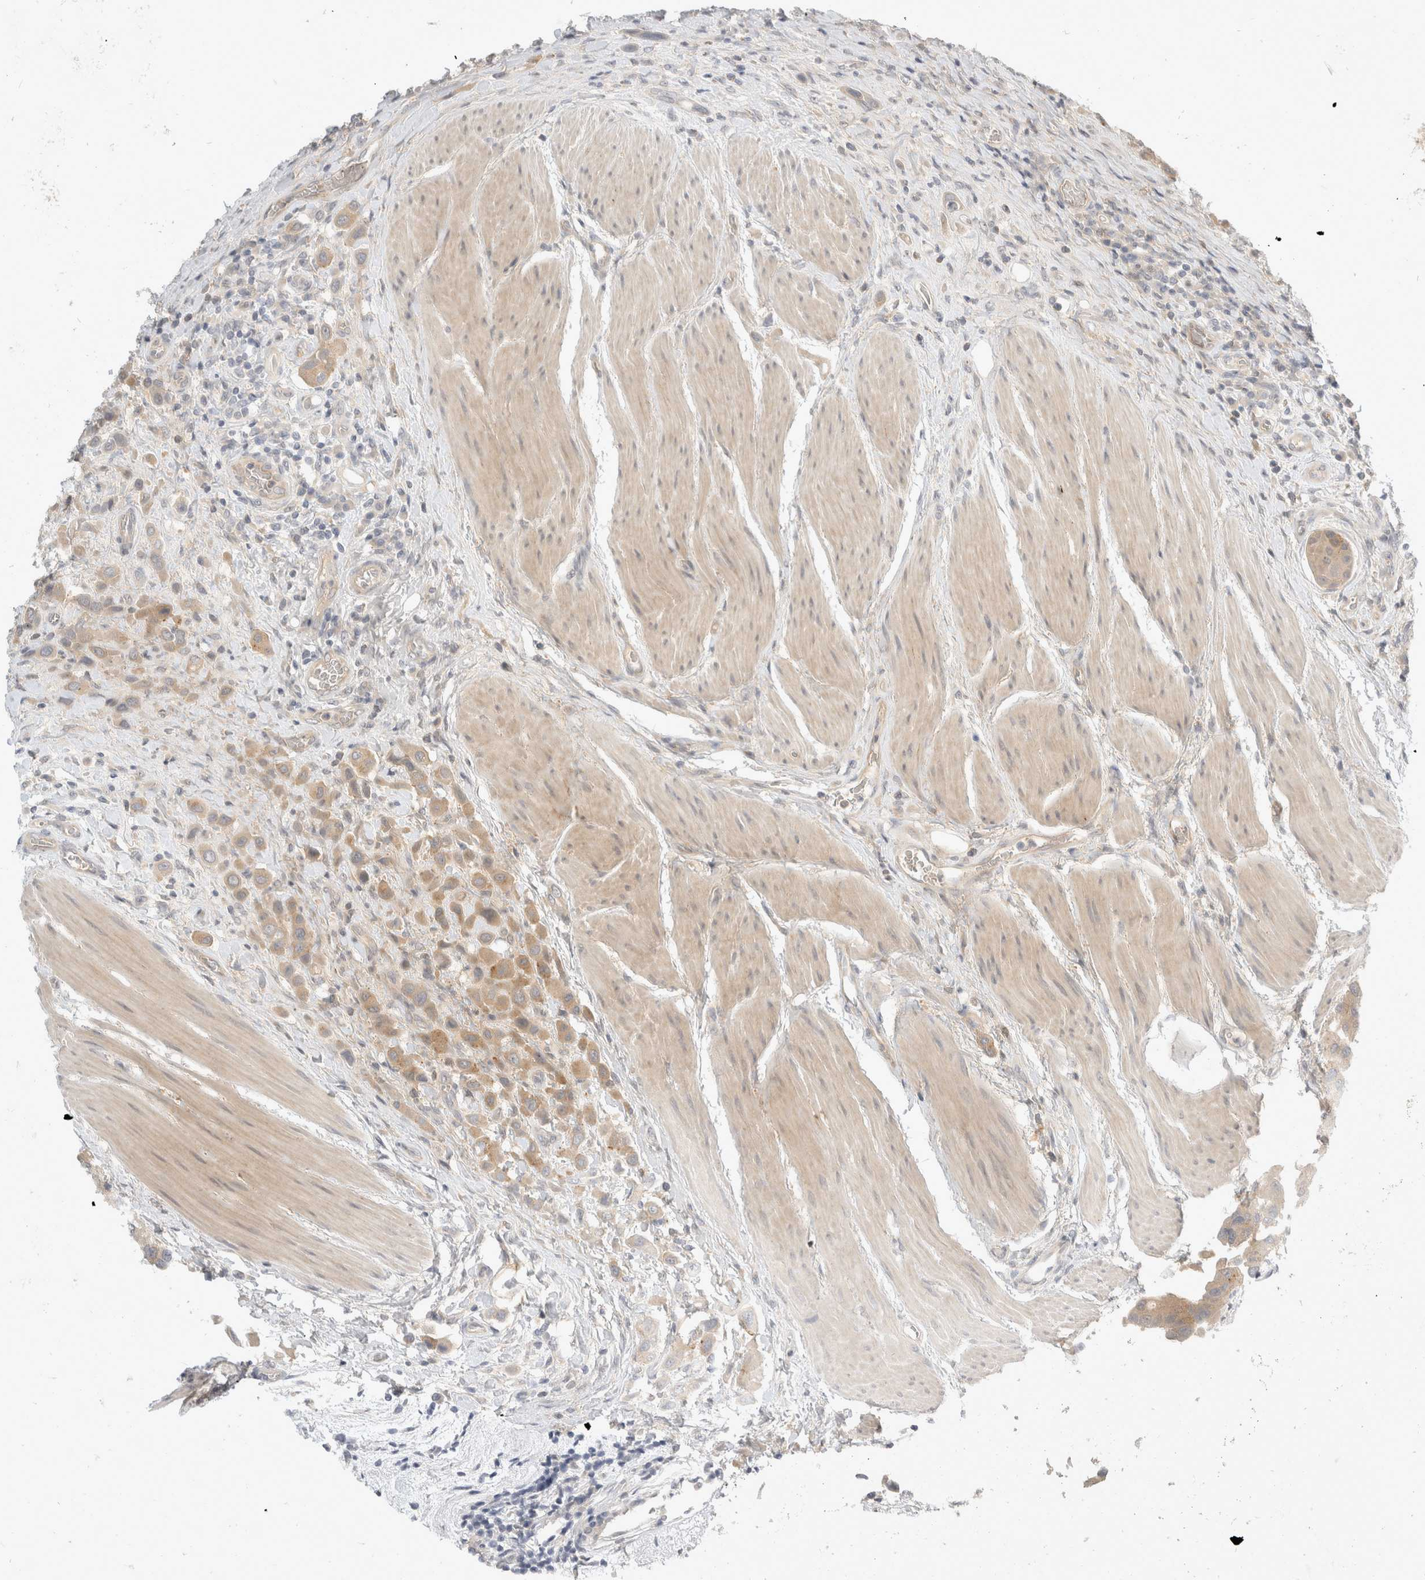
{"staining": {"intensity": "weak", "quantity": ">75%", "location": "cytoplasmic/membranous"}, "tissue": "urothelial cancer", "cell_type": "Tumor cells", "image_type": "cancer", "snomed": [{"axis": "morphology", "description": "Urothelial carcinoma, High grade"}, {"axis": "topography", "description": "Urinary bladder"}], "caption": "Immunohistochemistry micrograph of neoplastic tissue: high-grade urothelial carcinoma stained using immunohistochemistry reveals low levels of weak protein expression localized specifically in the cytoplasmic/membranous of tumor cells, appearing as a cytoplasmic/membranous brown color.", "gene": "TOM1L2", "patient": {"sex": "male", "age": 50}}